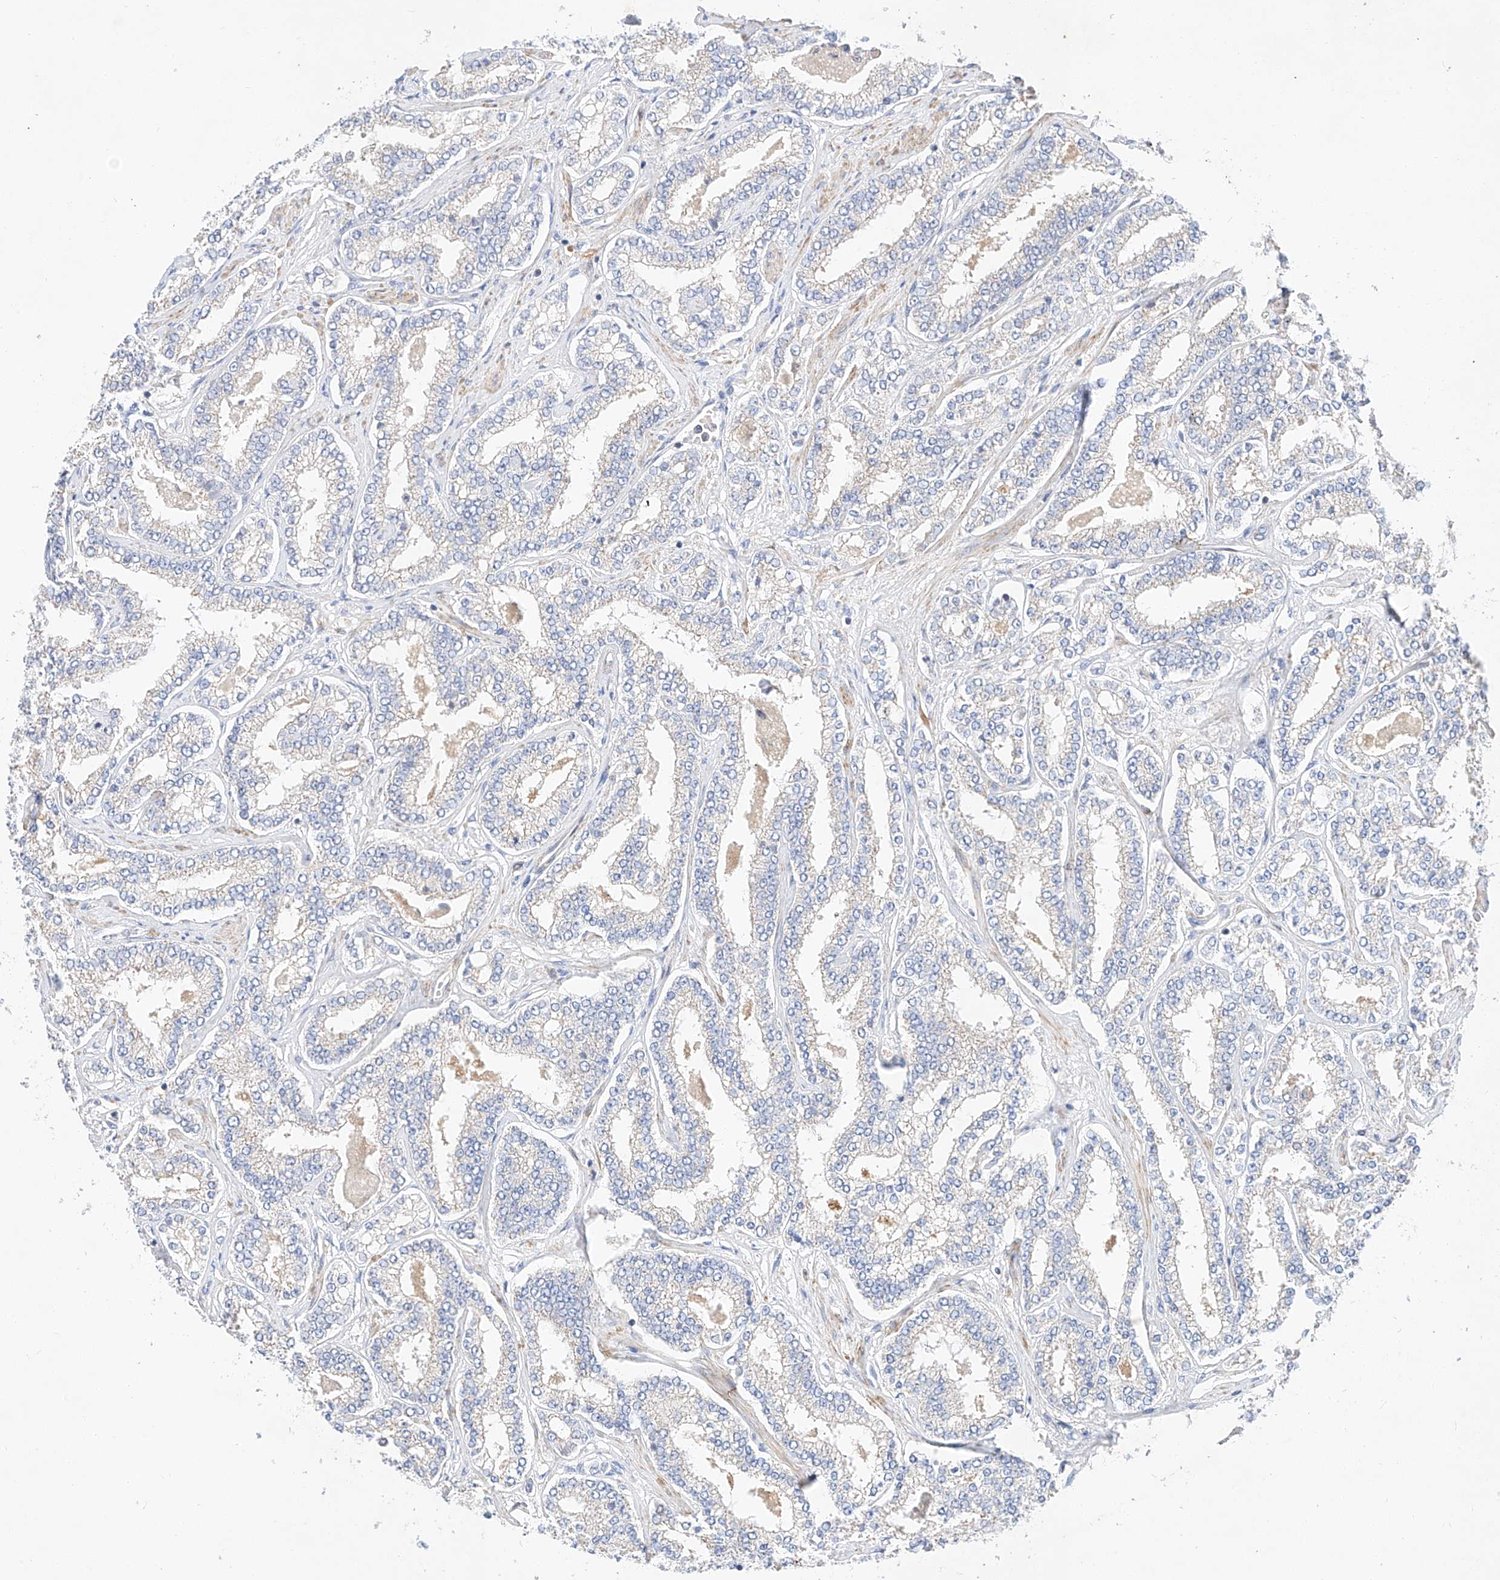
{"staining": {"intensity": "negative", "quantity": "none", "location": "none"}, "tissue": "prostate cancer", "cell_type": "Tumor cells", "image_type": "cancer", "snomed": [{"axis": "morphology", "description": "Normal tissue, NOS"}, {"axis": "morphology", "description": "Adenocarcinoma, High grade"}, {"axis": "topography", "description": "Prostate"}], "caption": "Prostate adenocarcinoma (high-grade) was stained to show a protein in brown. There is no significant positivity in tumor cells.", "gene": "C6orf118", "patient": {"sex": "male", "age": 83}}